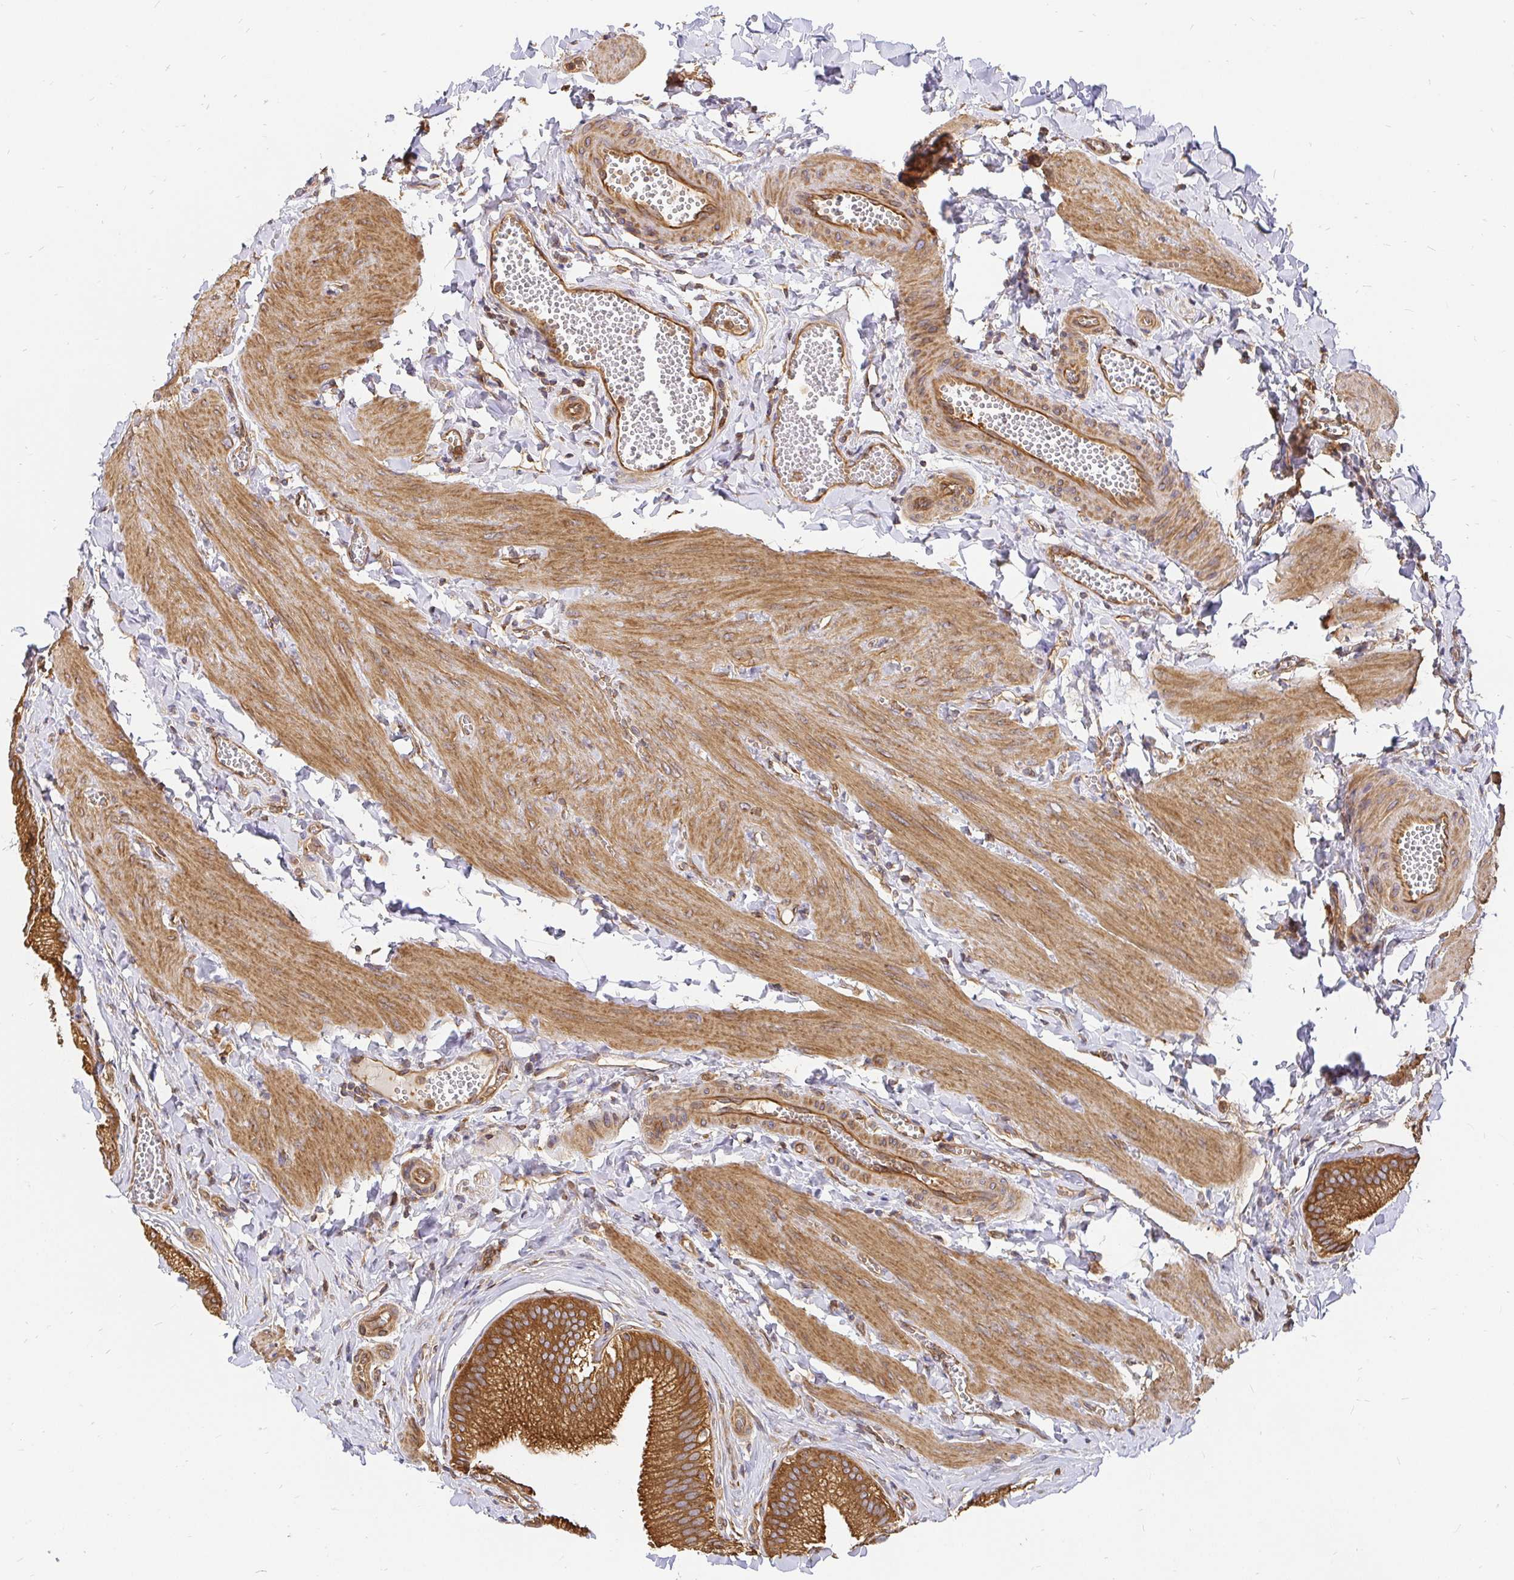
{"staining": {"intensity": "strong", "quantity": ">75%", "location": "cytoplasmic/membranous"}, "tissue": "gallbladder", "cell_type": "Glandular cells", "image_type": "normal", "snomed": [{"axis": "morphology", "description": "Normal tissue, NOS"}, {"axis": "topography", "description": "Gallbladder"}], "caption": "Gallbladder was stained to show a protein in brown. There is high levels of strong cytoplasmic/membranous expression in about >75% of glandular cells.", "gene": "KIF5B", "patient": {"sex": "male", "age": 17}}